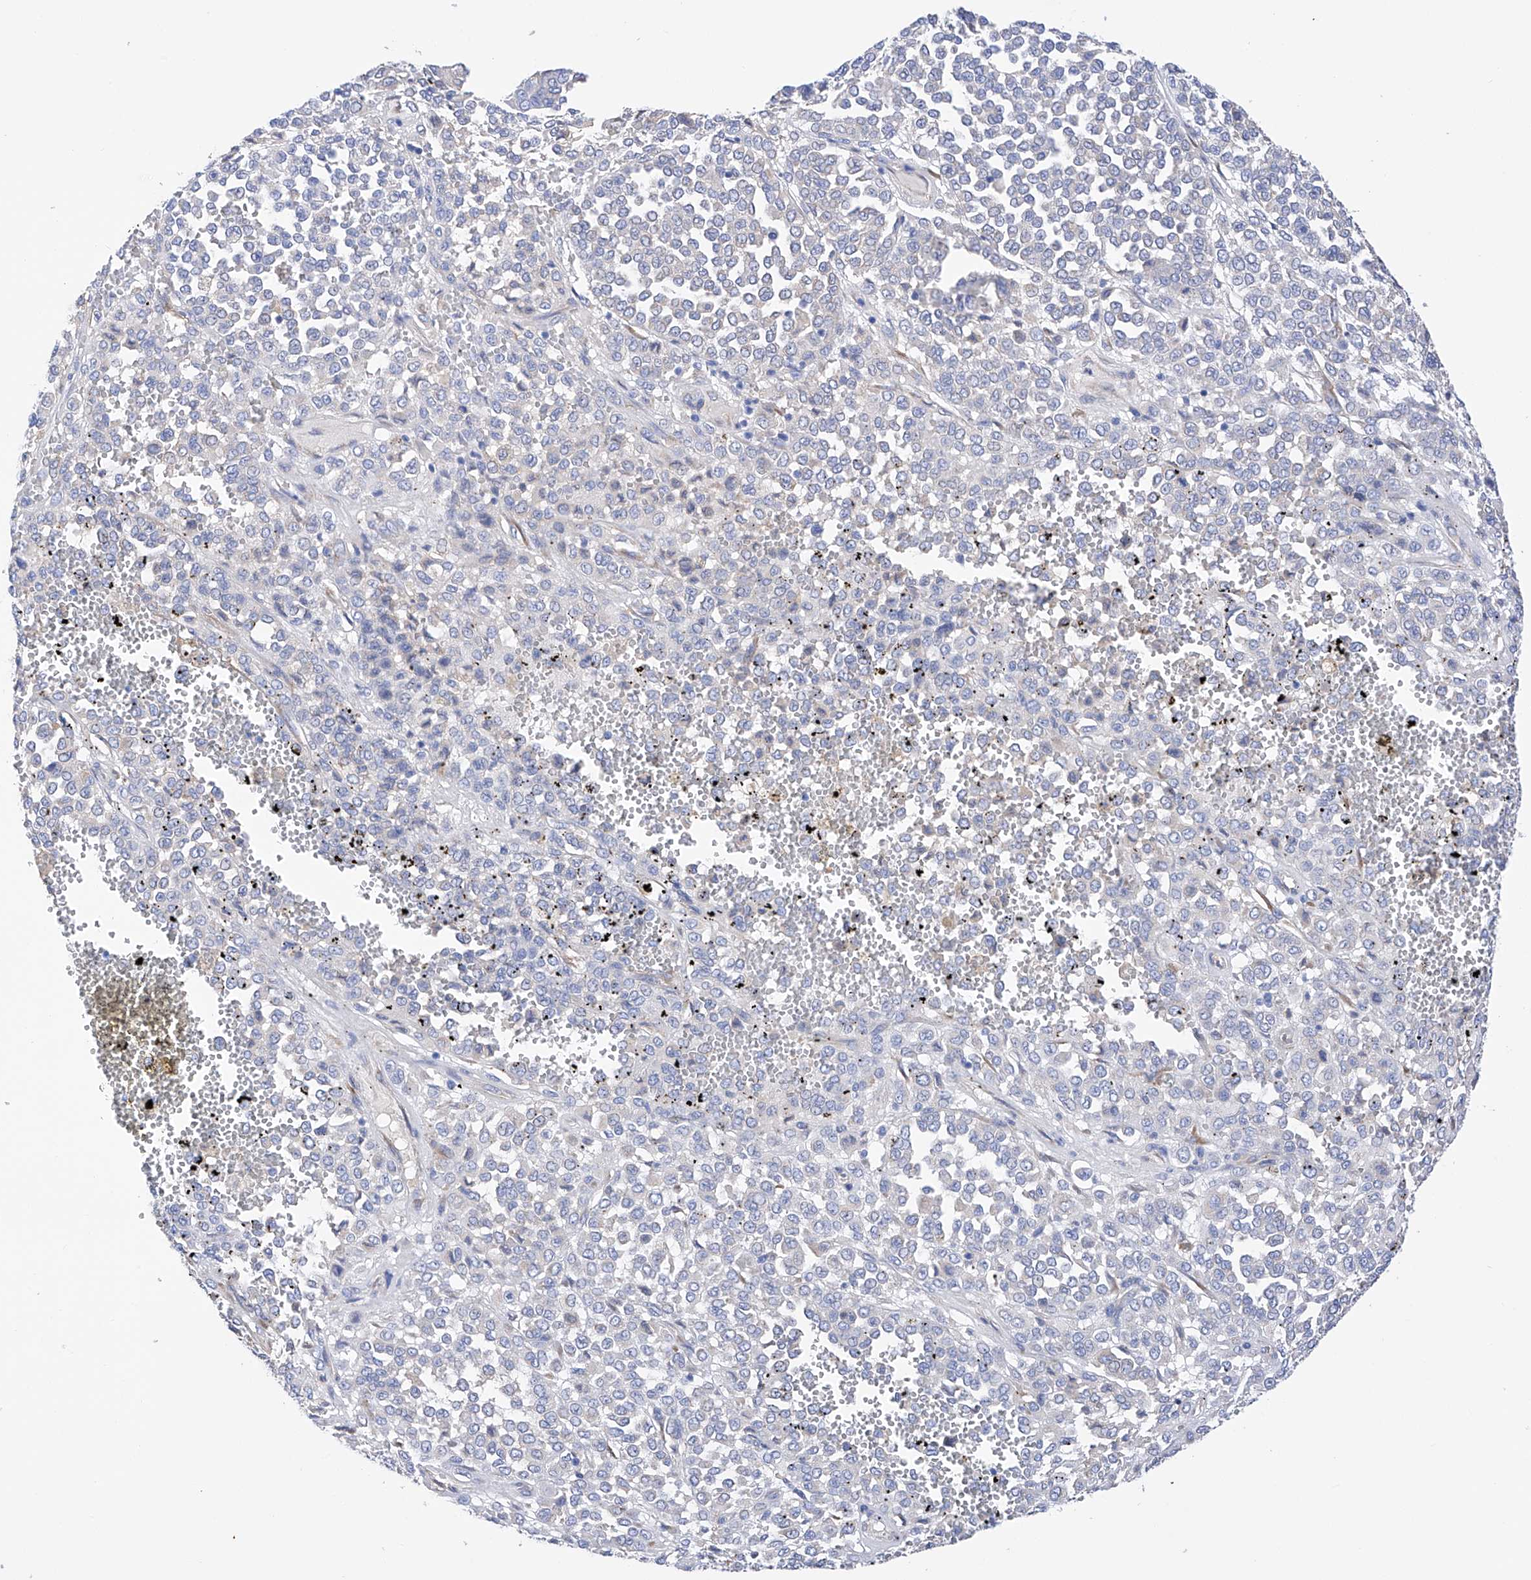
{"staining": {"intensity": "negative", "quantity": "none", "location": "none"}, "tissue": "melanoma", "cell_type": "Tumor cells", "image_type": "cancer", "snomed": [{"axis": "morphology", "description": "Malignant melanoma, Metastatic site"}, {"axis": "topography", "description": "Pancreas"}], "caption": "This is an immunohistochemistry photomicrograph of melanoma. There is no positivity in tumor cells.", "gene": "PDIA5", "patient": {"sex": "female", "age": 30}}